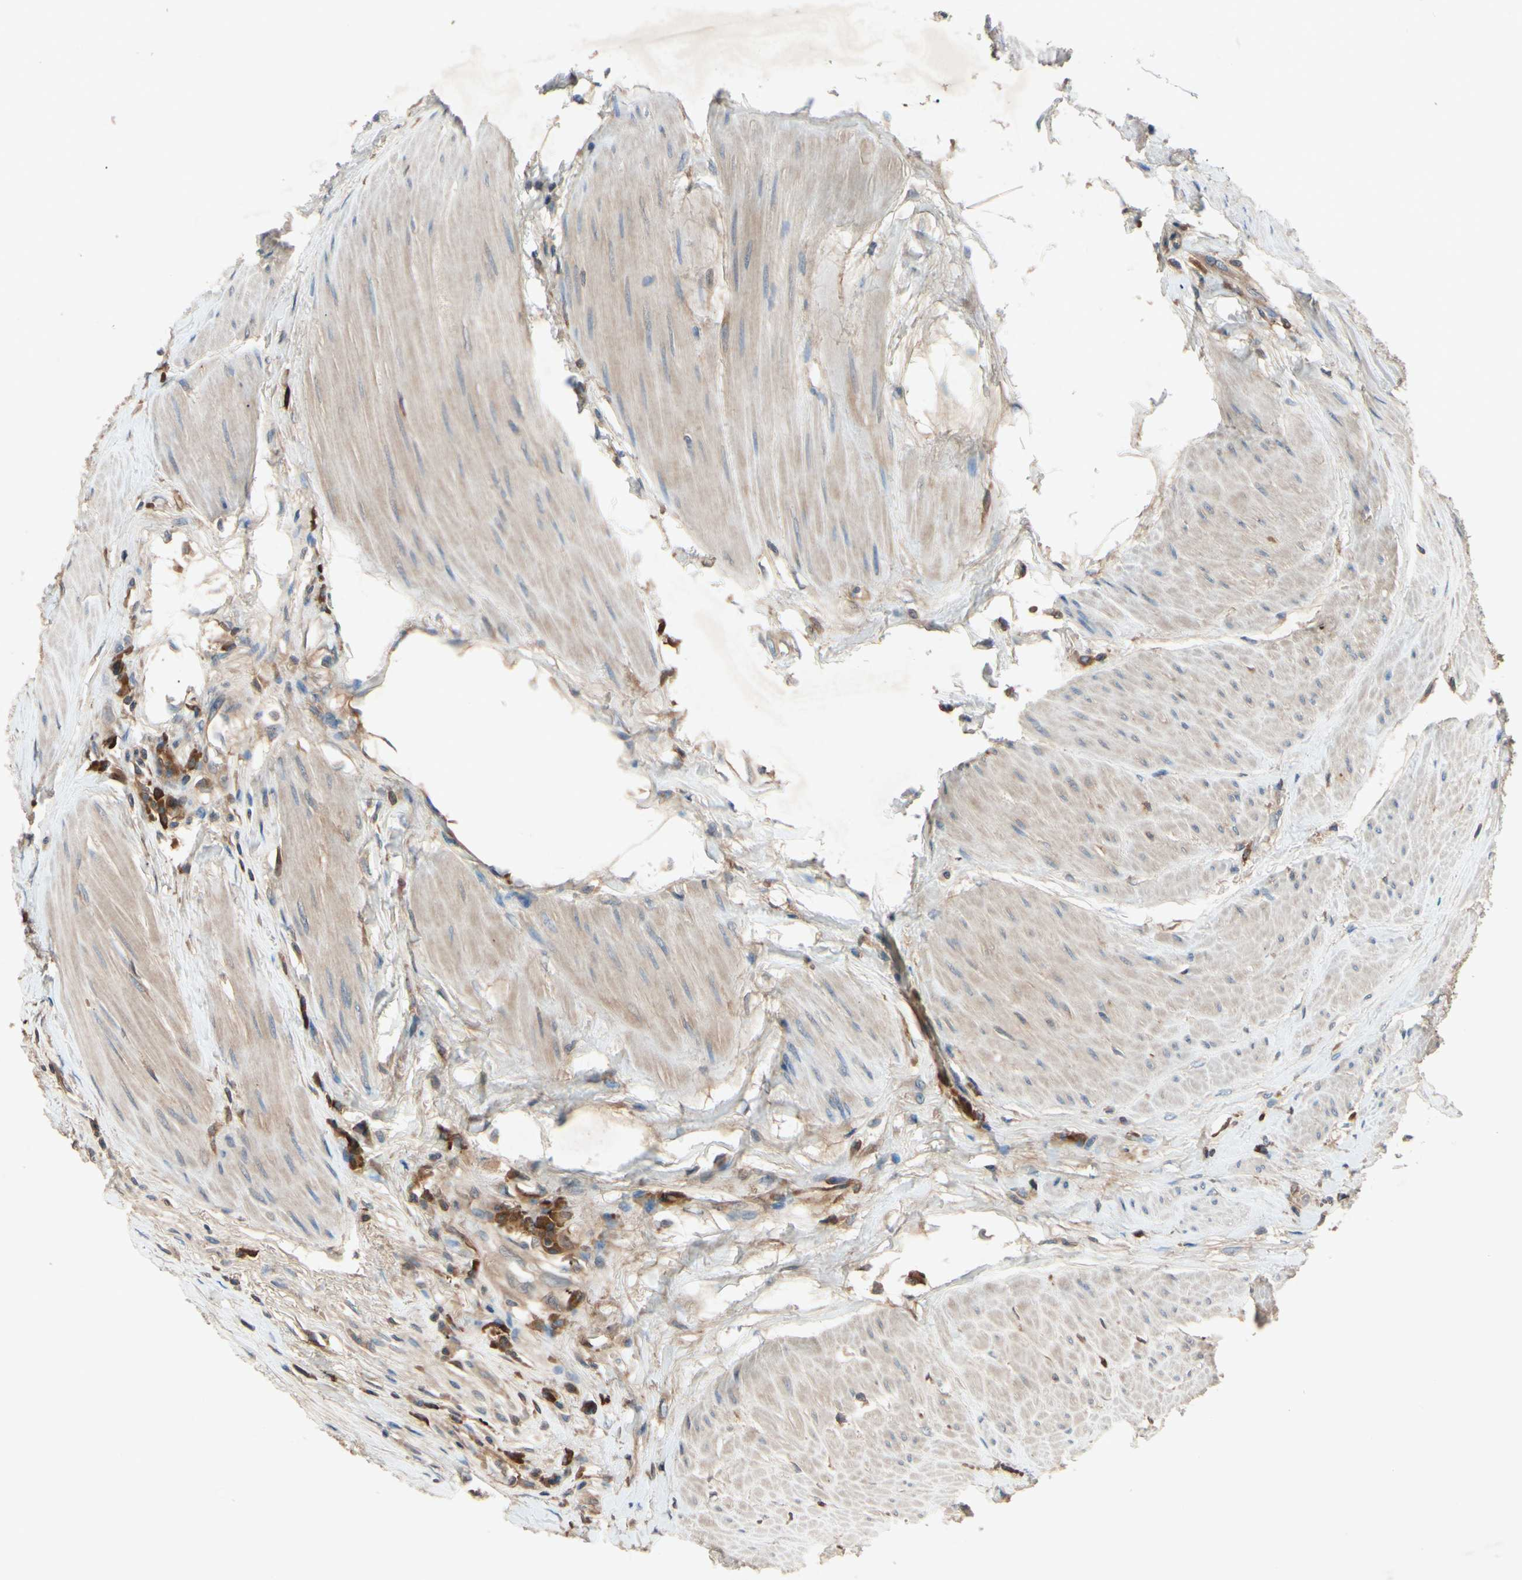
{"staining": {"intensity": "moderate", "quantity": ">75%", "location": "cytoplasmic/membranous"}, "tissue": "colorectal cancer", "cell_type": "Tumor cells", "image_type": "cancer", "snomed": [{"axis": "morphology", "description": "Adenocarcinoma, NOS"}, {"axis": "topography", "description": "Rectum"}], "caption": "IHC (DAB (3,3'-diaminobenzidine)) staining of colorectal cancer exhibits moderate cytoplasmic/membranous protein expression in approximately >75% of tumor cells. (DAB (3,3'-diaminobenzidine) IHC, brown staining for protein, blue staining for nuclei).", "gene": "IL1RL1", "patient": {"sex": "male", "age": 63}}